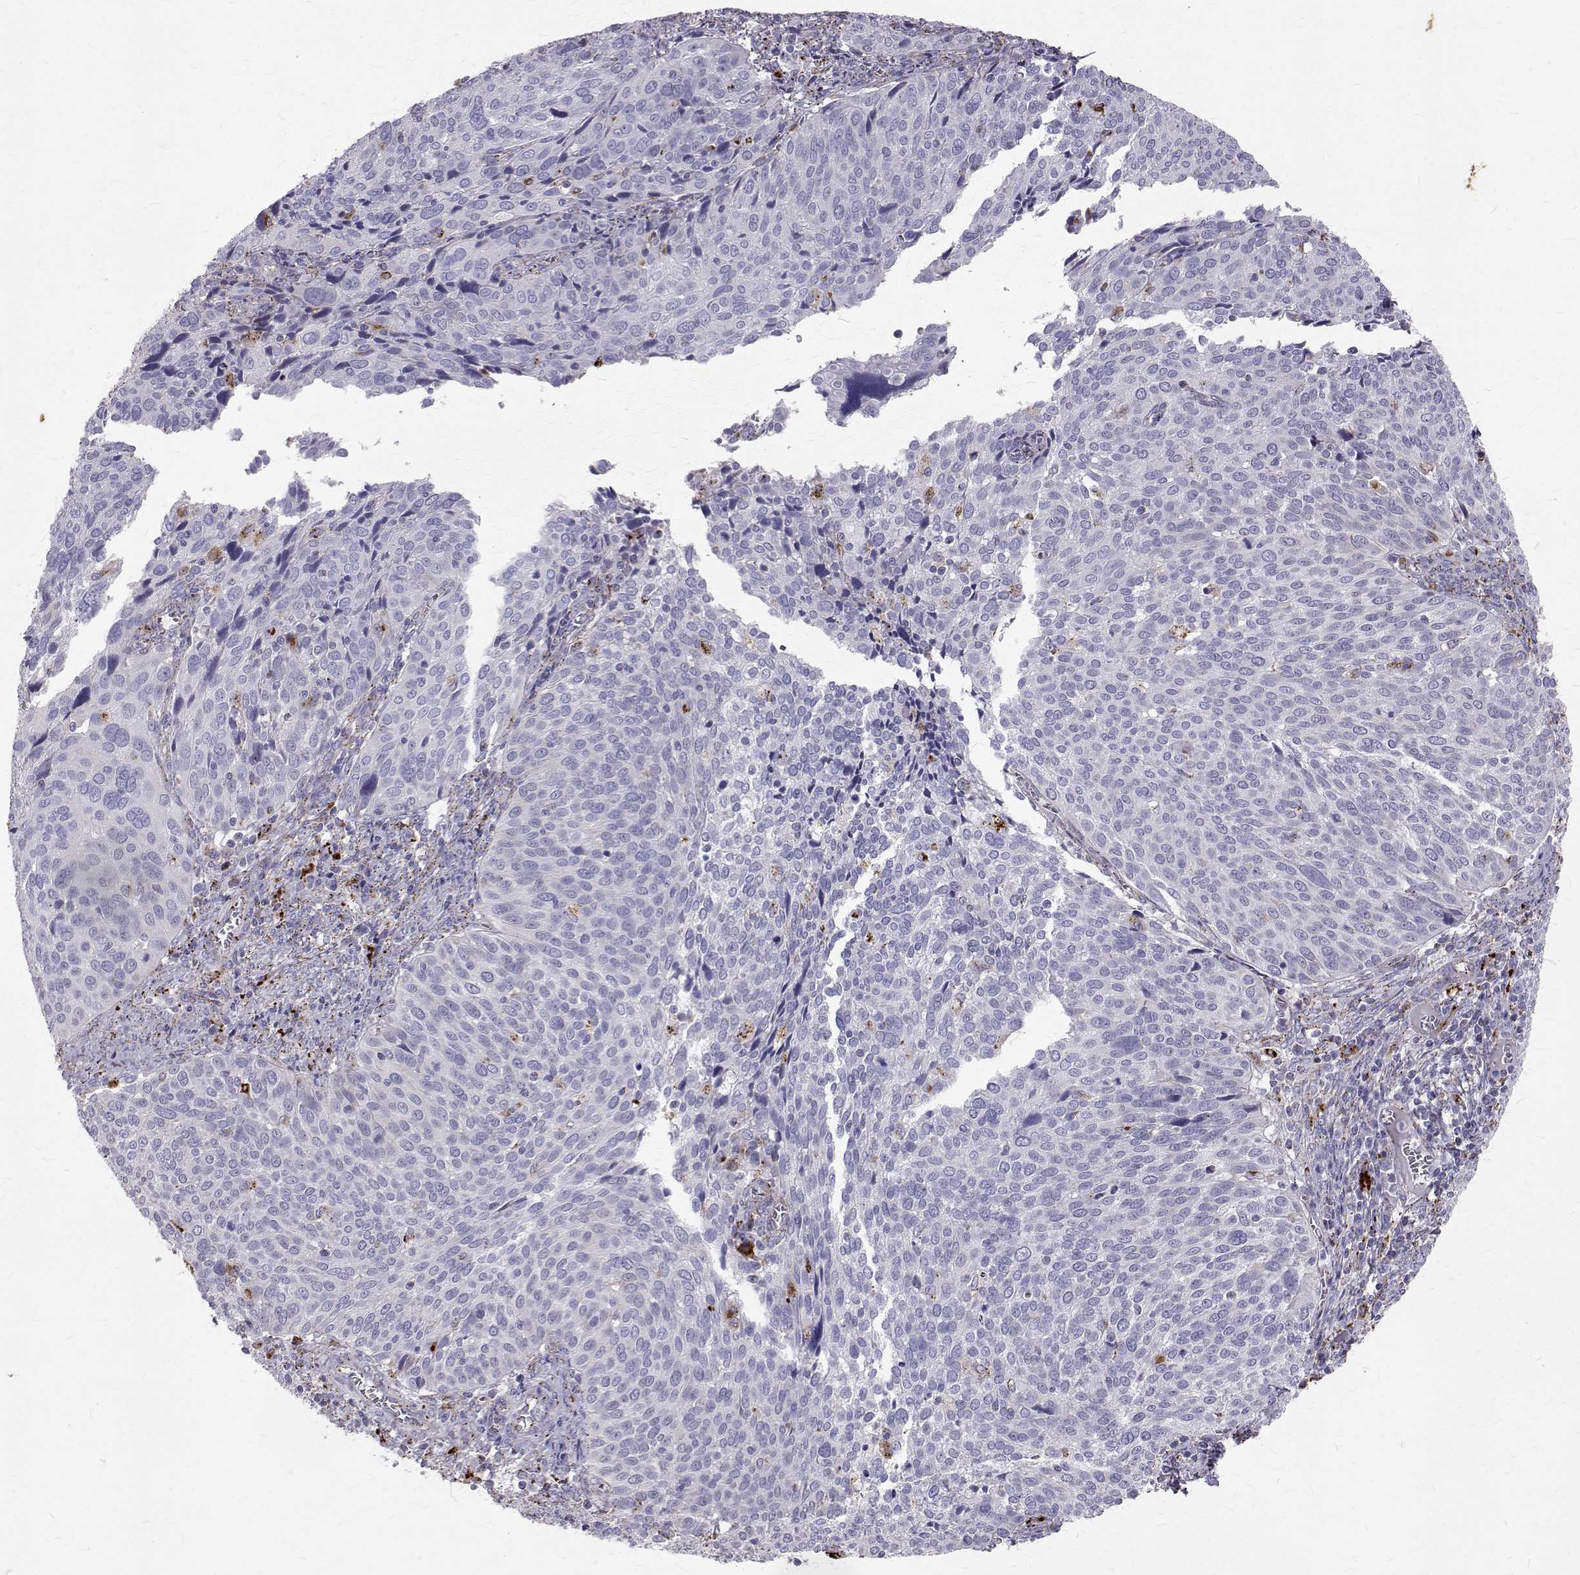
{"staining": {"intensity": "negative", "quantity": "none", "location": "none"}, "tissue": "cervical cancer", "cell_type": "Tumor cells", "image_type": "cancer", "snomed": [{"axis": "morphology", "description": "Squamous cell carcinoma, NOS"}, {"axis": "topography", "description": "Cervix"}], "caption": "The micrograph shows no significant positivity in tumor cells of cervical cancer (squamous cell carcinoma). Nuclei are stained in blue.", "gene": "TPP1", "patient": {"sex": "female", "age": 39}}